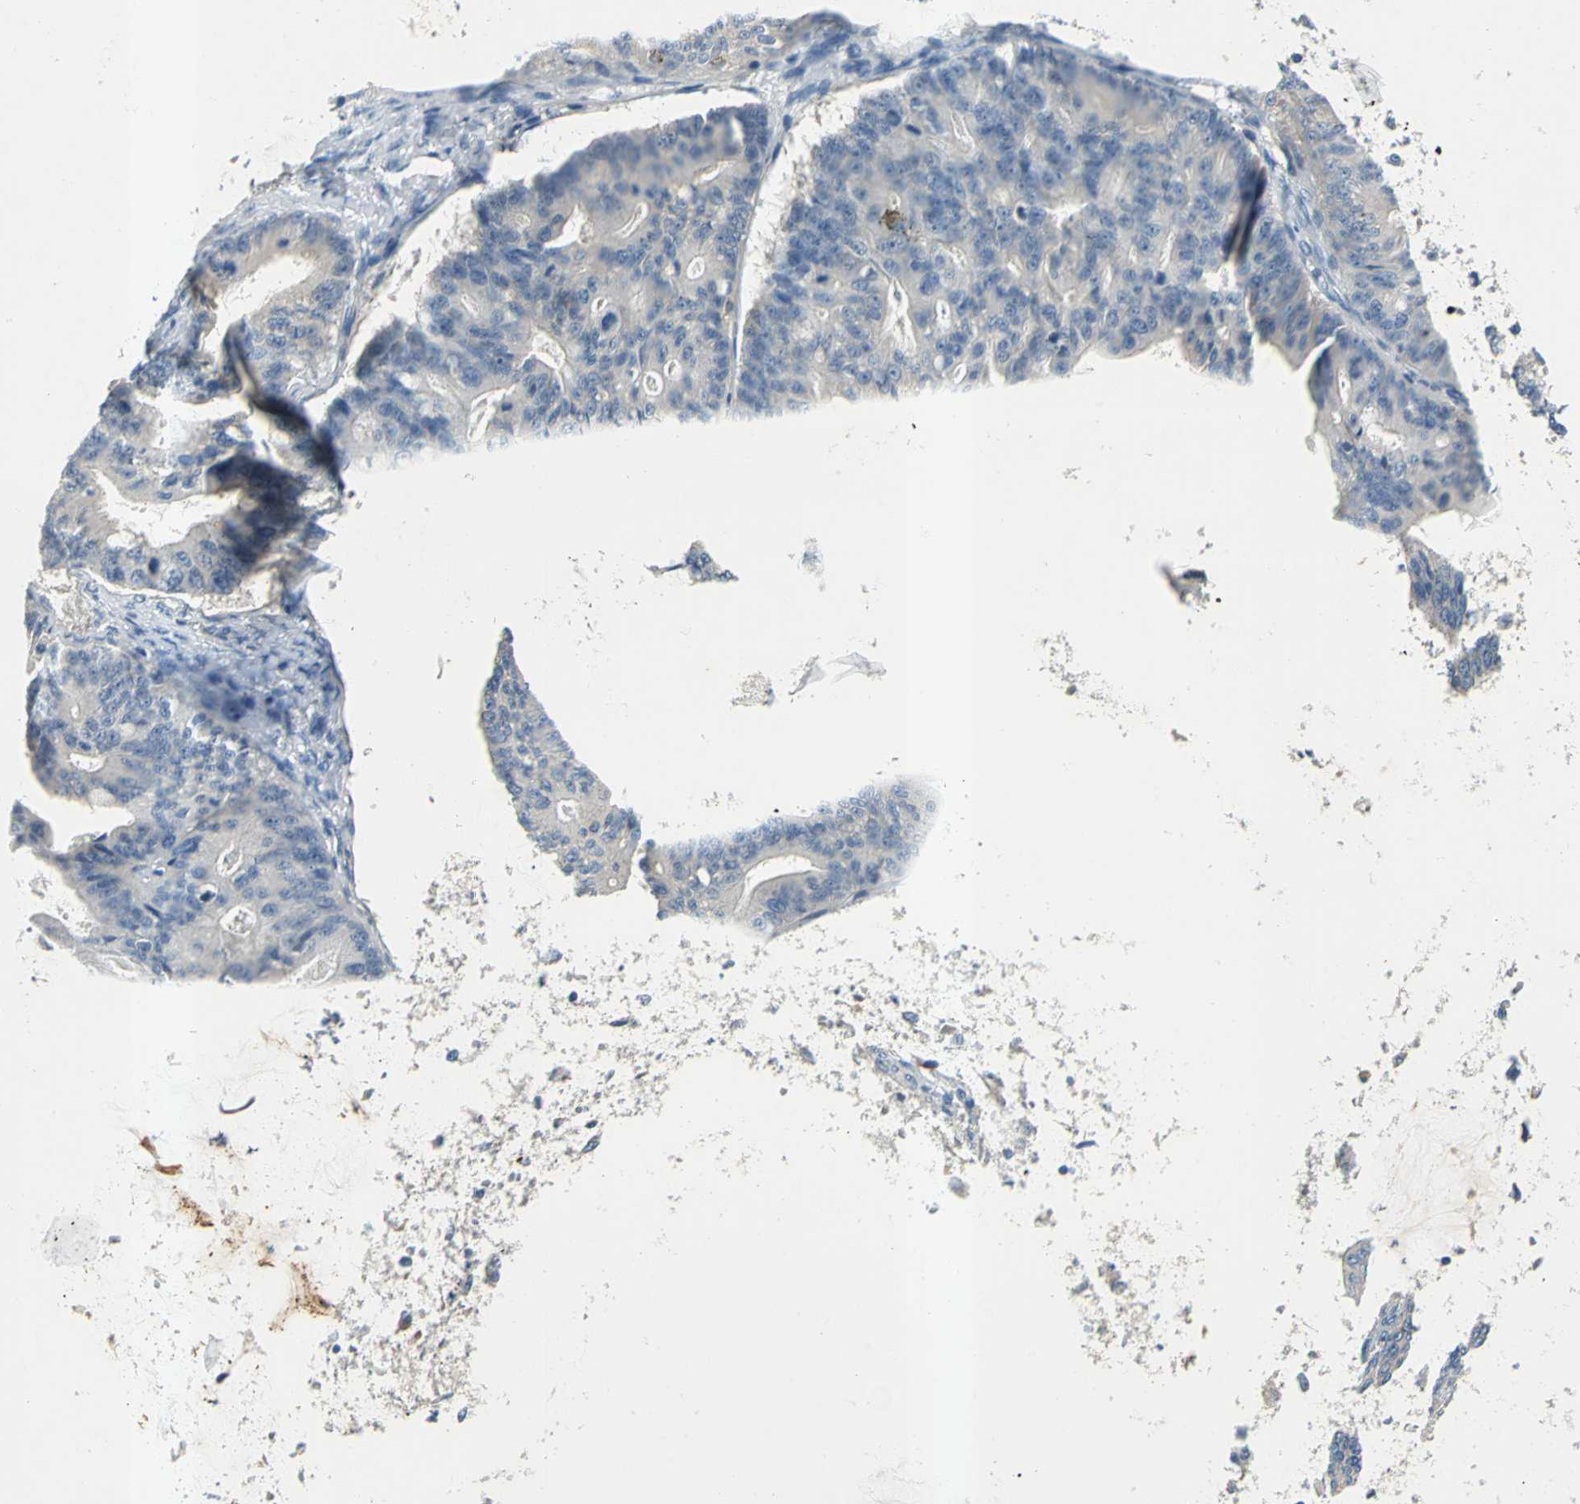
{"staining": {"intensity": "negative", "quantity": "none", "location": "none"}, "tissue": "ovarian cancer", "cell_type": "Tumor cells", "image_type": "cancer", "snomed": [{"axis": "morphology", "description": "Cystadenocarcinoma, mucinous, NOS"}, {"axis": "topography", "description": "Ovary"}], "caption": "IHC histopathology image of neoplastic tissue: ovarian cancer (mucinous cystadenocarcinoma) stained with DAB (3,3'-diaminobenzidine) shows no significant protein positivity in tumor cells. The staining is performed using DAB brown chromogen with nuclei counter-stained in using hematoxylin.", "gene": "SLC16A7", "patient": {"sex": "female", "age": 36}}